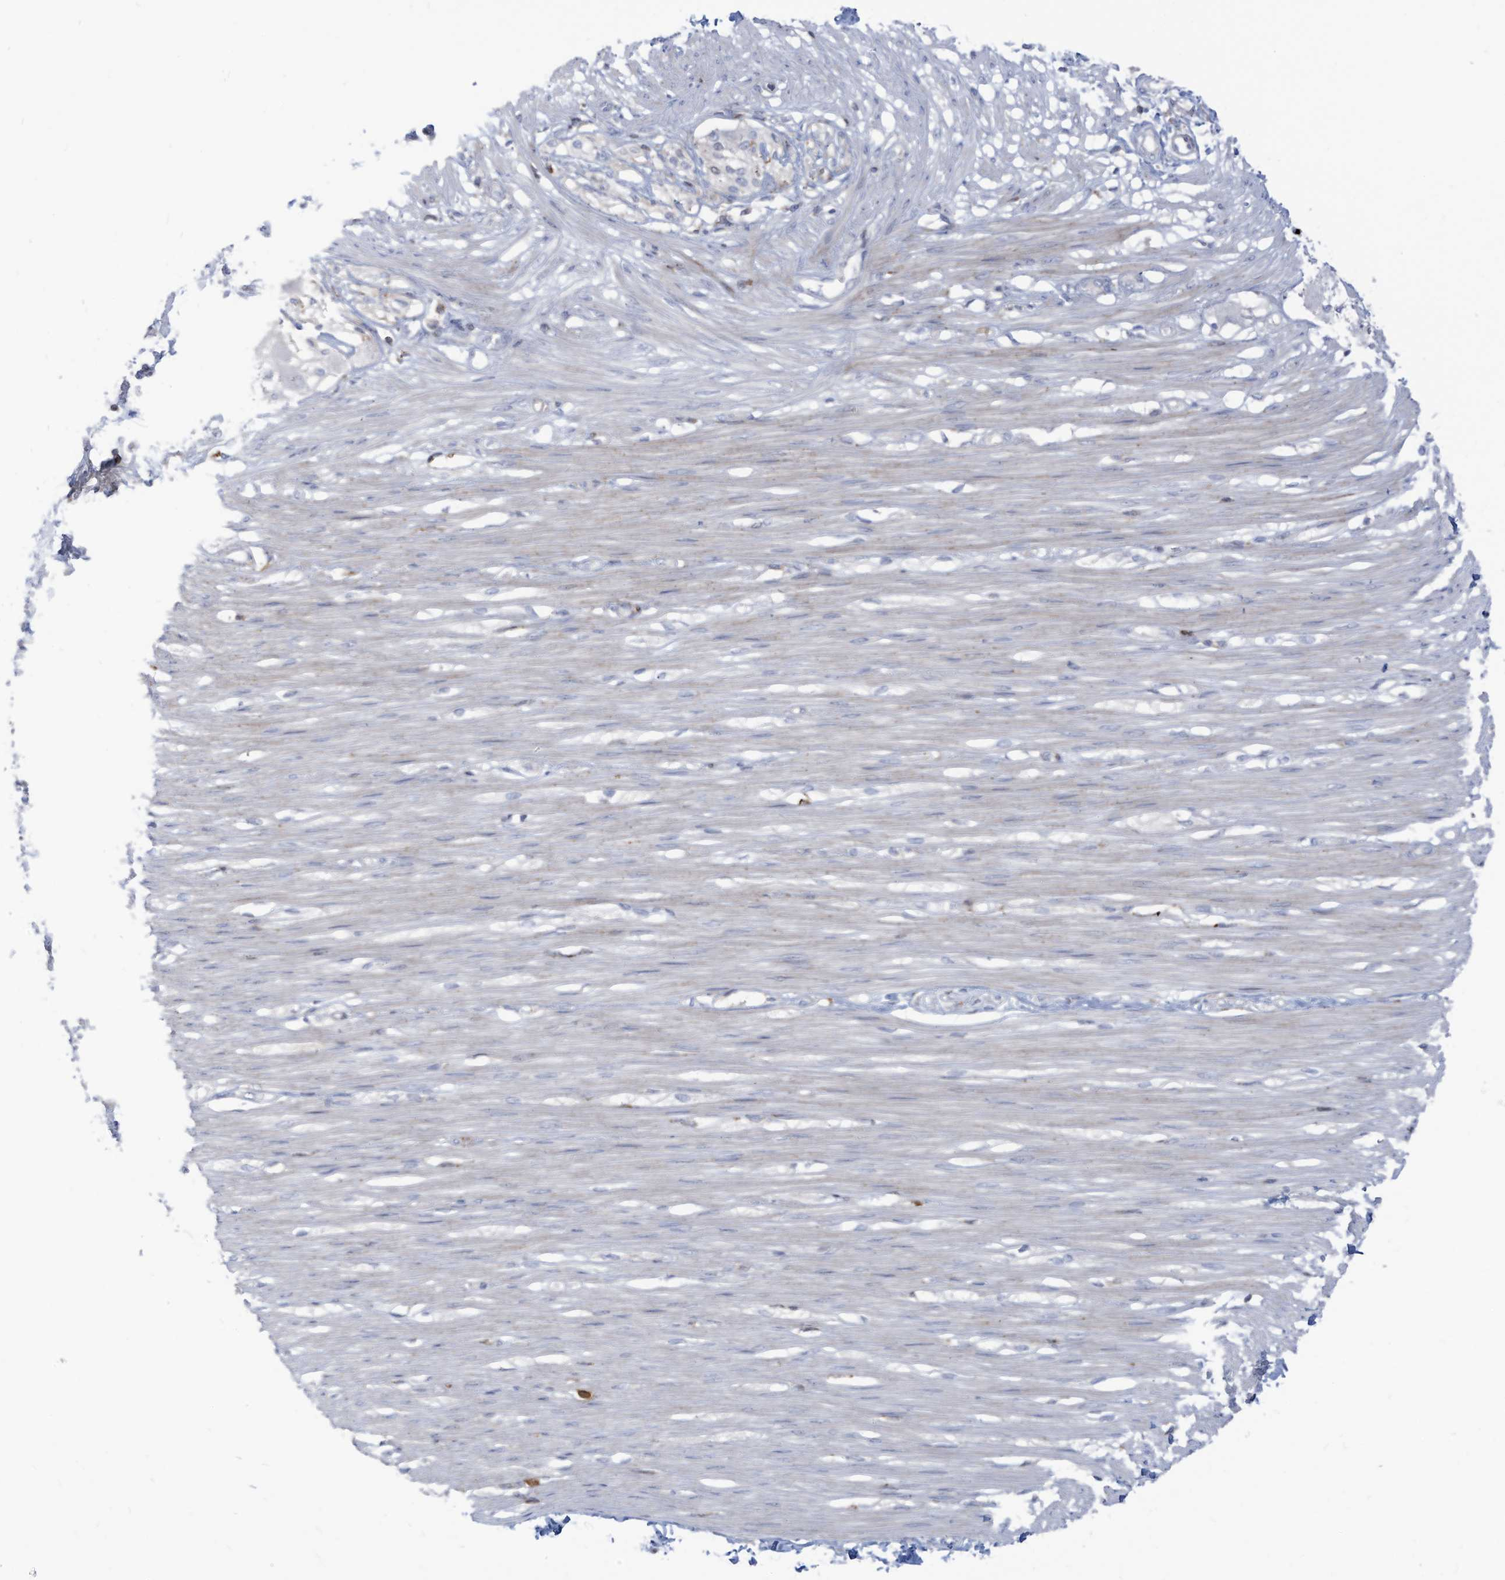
{"staining": {"intensity": "negative", "quantity": "none", "location": "none"}, "tissue": "smooth muscle", "cell_type": "Smooth muscle cells", "image_type": "normal", "snomed": [{"axis": "morphology", "description": "Normal tissue, NOS"}, {"axis": "morphology", "description": "Adenocarcinoma, NOS"}, {"axis": "topography", "description": "Colon"}, {"axis": "topography", "description": "Peripheral nerve tissue"}], "caption": "Immunohistochemistry photomicrograph of normal smooth muscle: smooth muscle stained with DAB (3,3'-diaminobenzidine) demonstrates no significant protein expression in smooth muscle cells. (Stains: DAB (3,3'-diaminobenzidine) immunohistochemistry with hematoxylin counter stain, Microscopy: brightfield microscopy at high magnification).", "gene": "NOTO", "patient": {"sex": "male", "age": 14}}